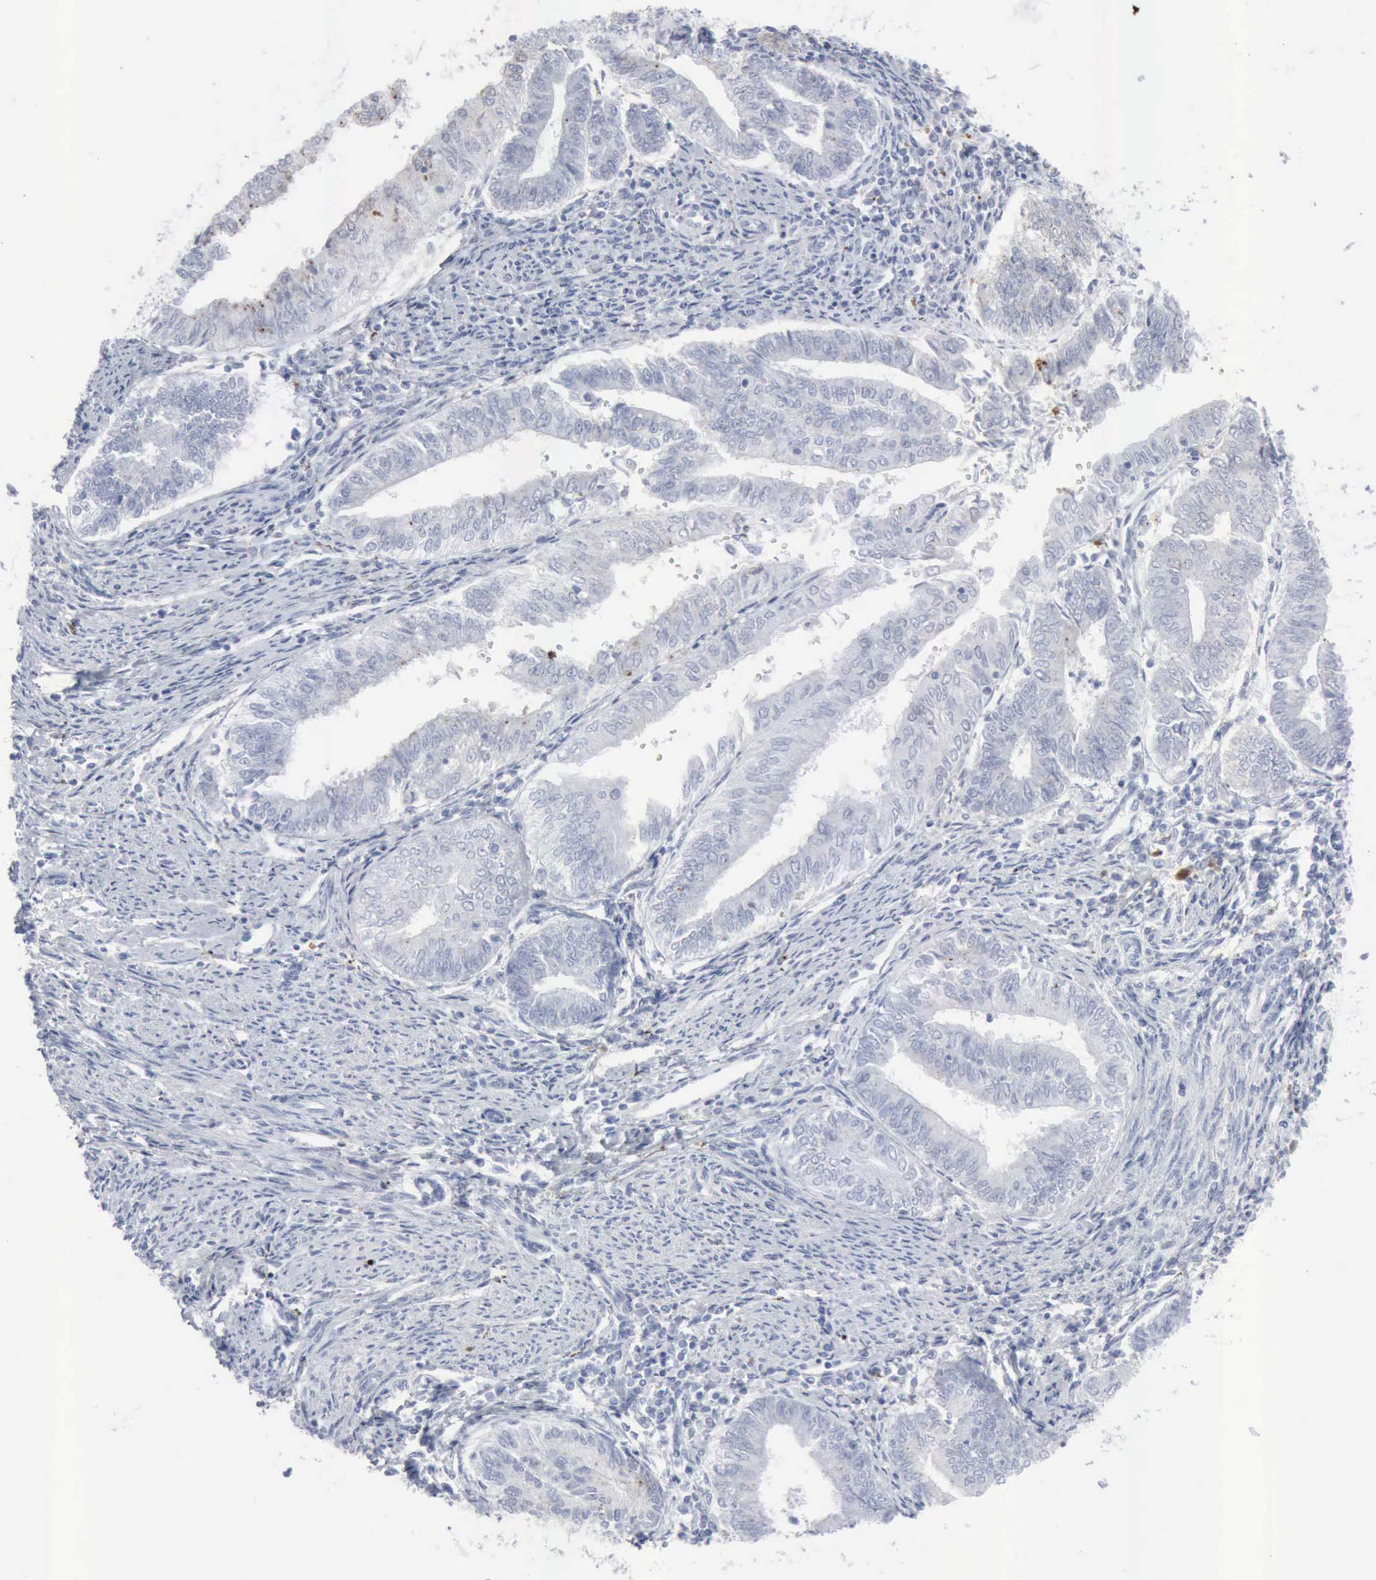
{"staining": {"intensity": "negative", "quantity": "none", "location": "none"}, "tissue": "endometrial cancer", "cell_type": "Tumor cells", "image_type": "cancer", "snomed": [{"axis": "morphology", "description": "Adenocarcinoma, NOS"}, {"axis": "topography", "description": "Endometrium"}], "caption": "Tumor cells are negative for protein expression in human endometrial cancer.", "gene": "GLA", "patient": {"sex": "female", "age": 66}}